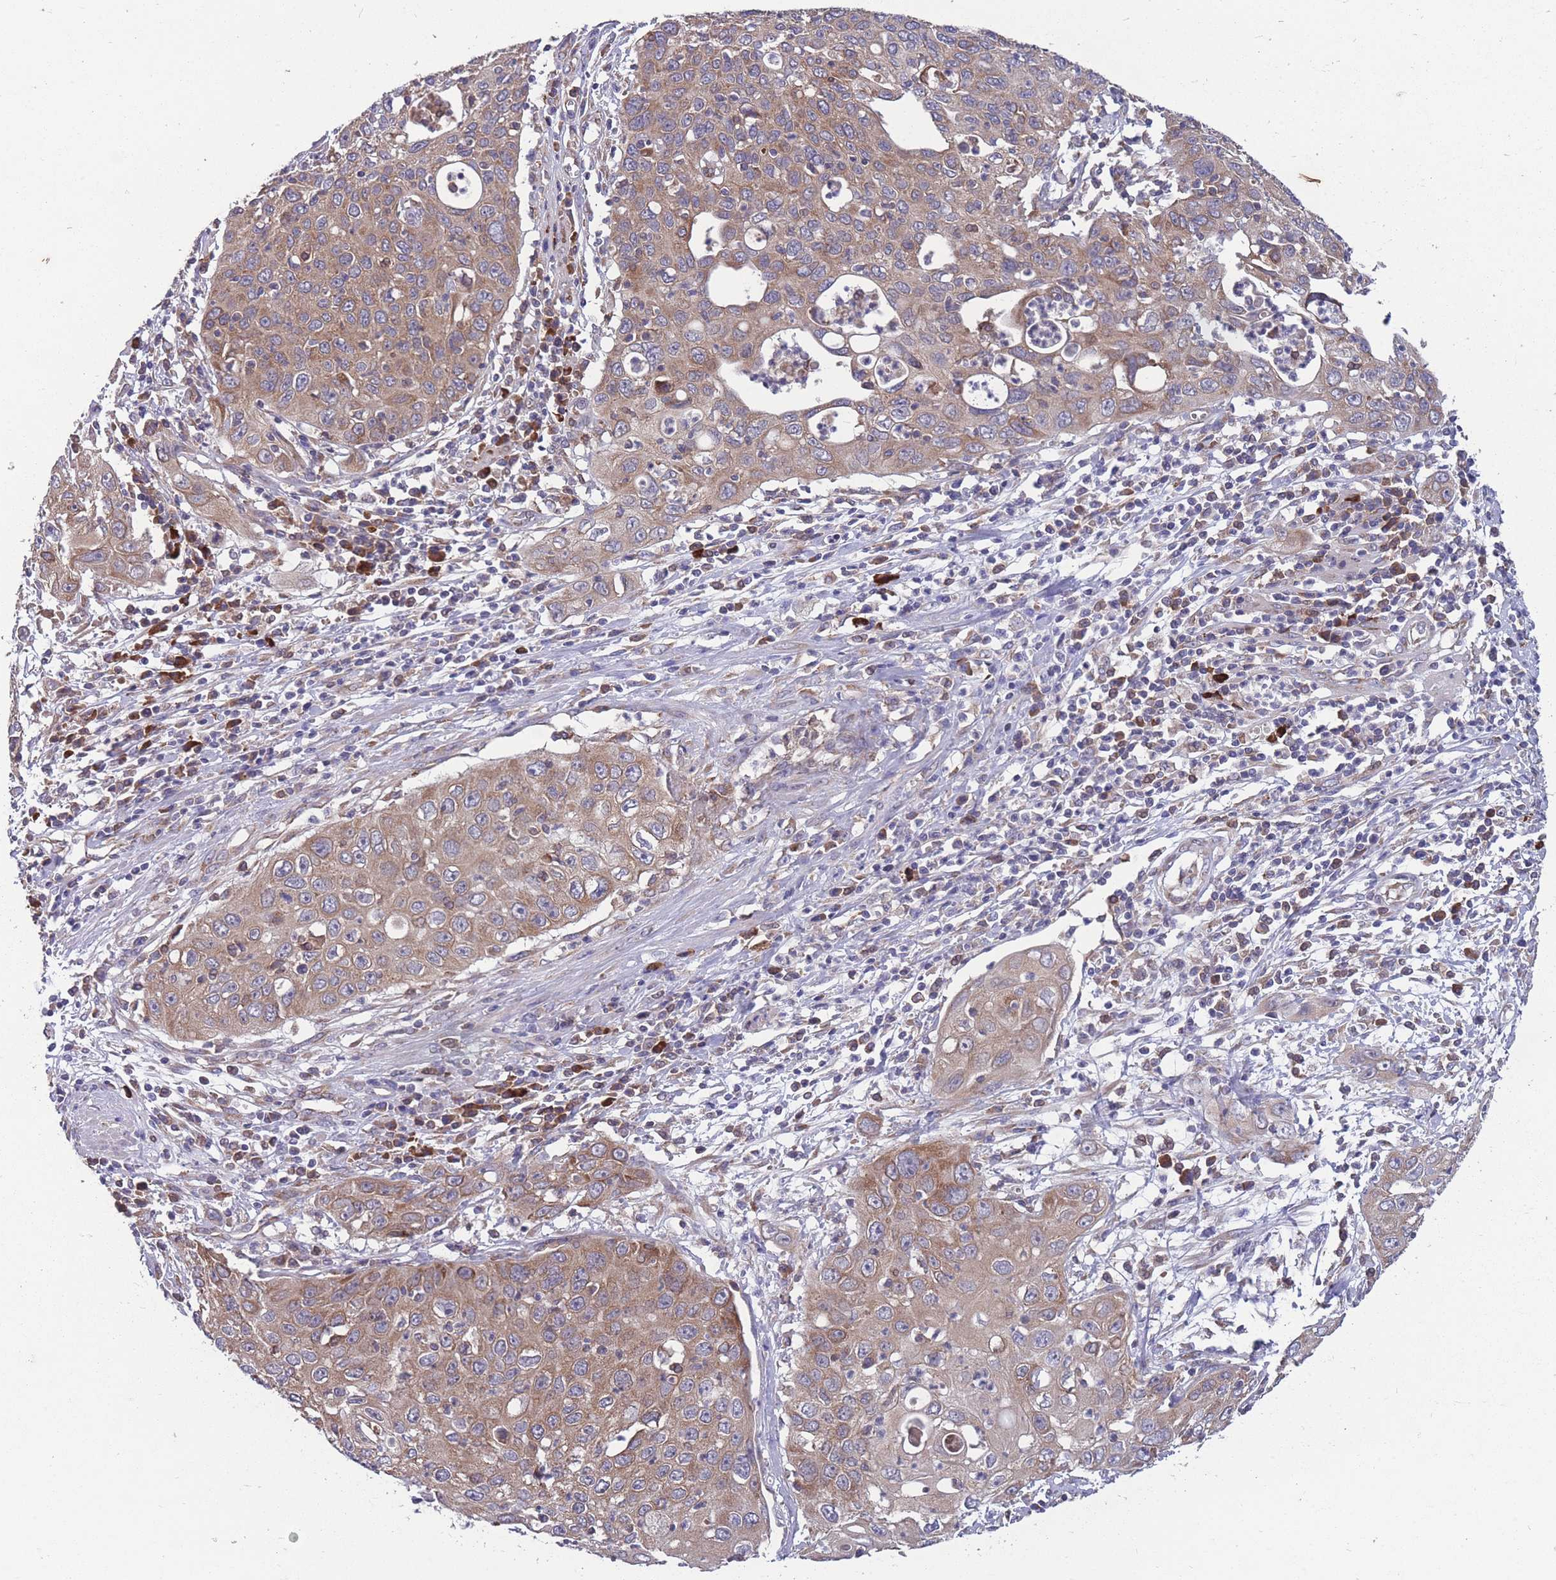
{"staining": {"intensity": "moderate", "quantity": ">75%", "location": "cytoplasmic/membranous"}, "tissue": "cervical cancer", "cell_type": "Tumor cells", "image_type": "cancer", "snomed": [{"axis": "morphology", "description": "Squamous cell carcinoma, NOS"}, {"axis": "topography", "description": "Cervix"}], "caption": "A brown stain shows moderate cytoplasmic/membranous staining of a protein in human cervical cancer (squamous cell carcinoma) tumor cells. Nuclei are stained in blue.", "gene": "STIM2", "patient": {"sex": "female", "age": 36}}